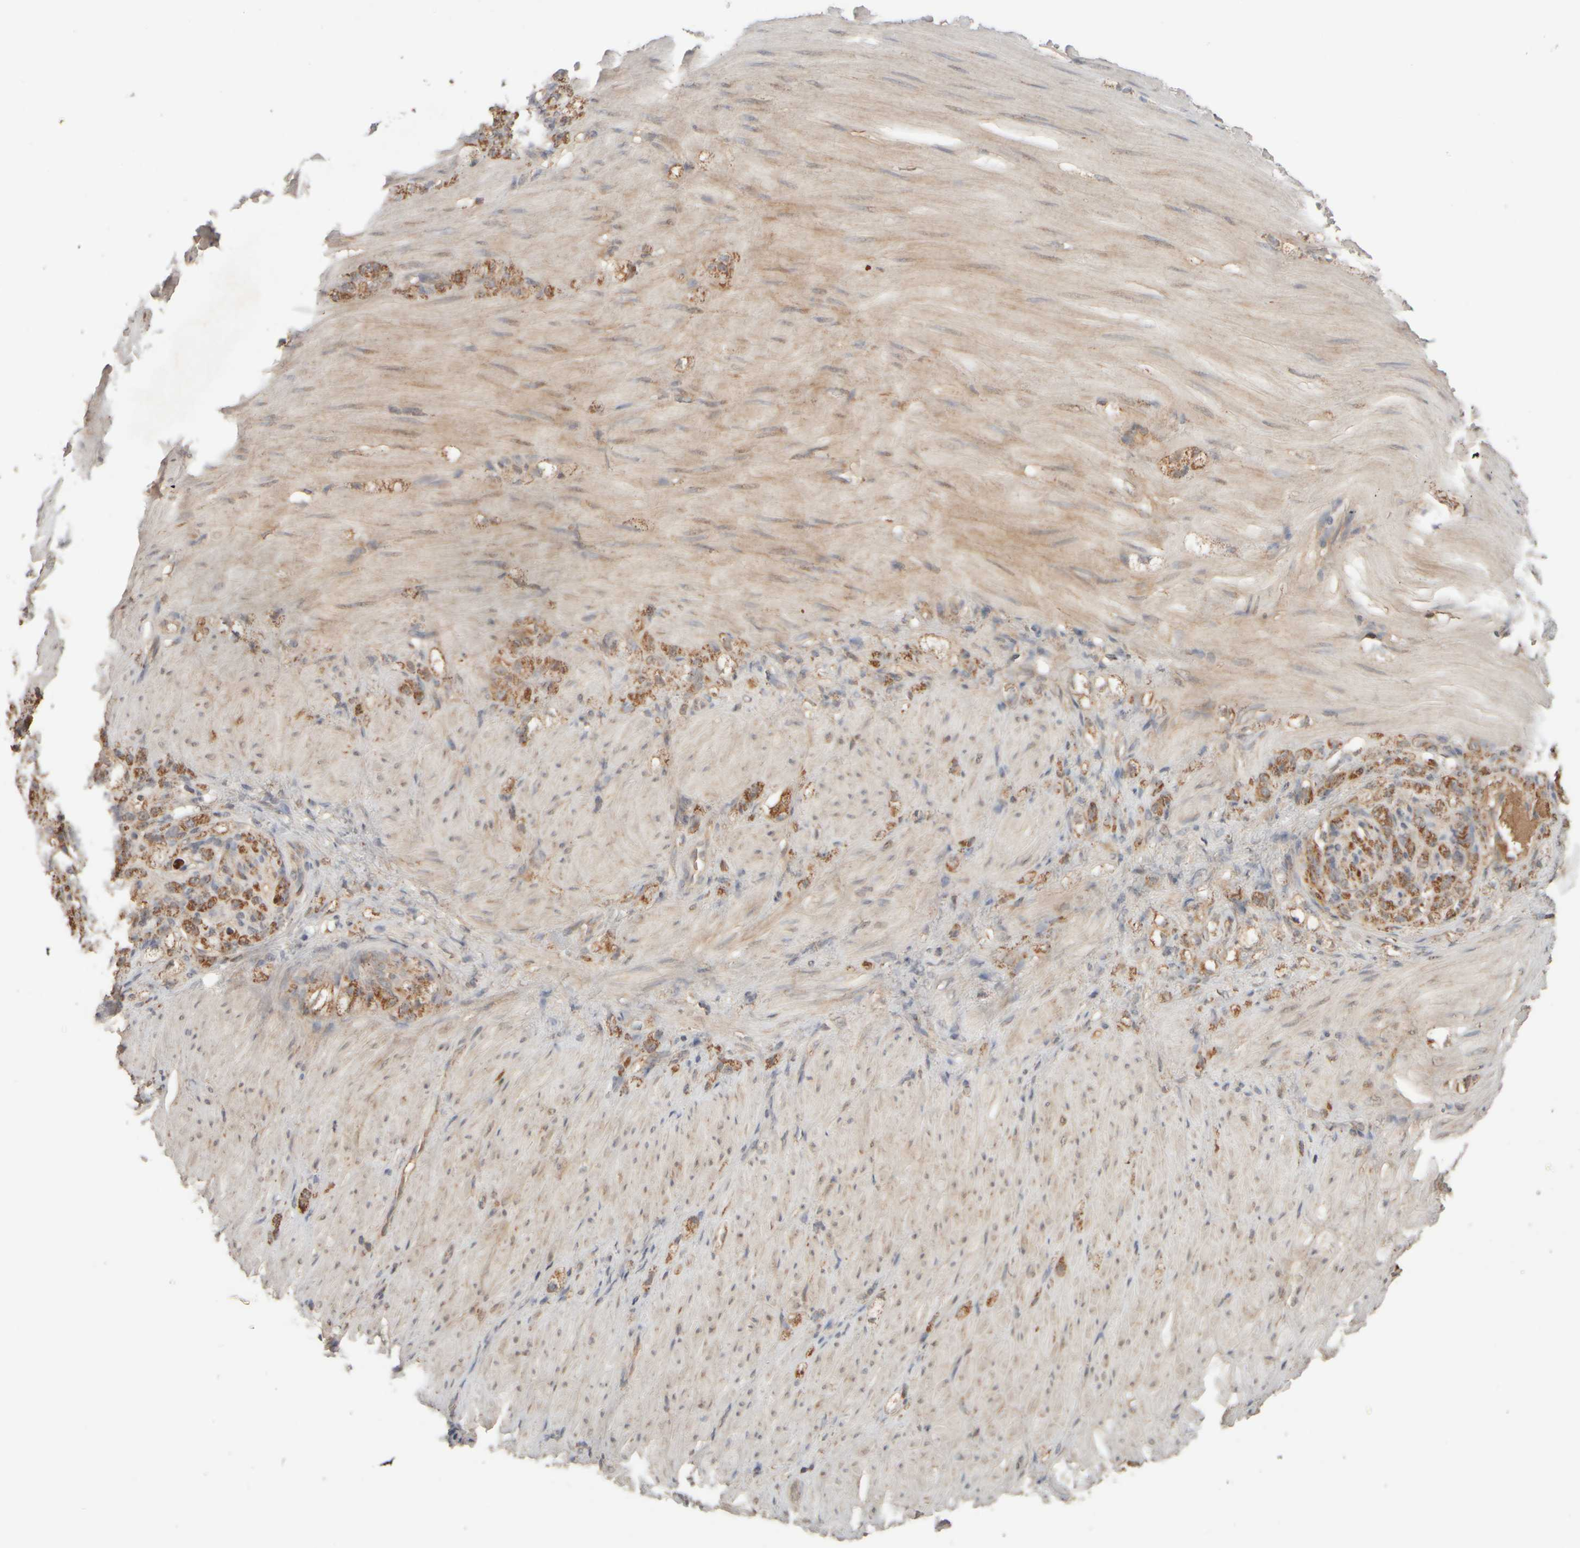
{"staining": {"intensity": "strong", "quantity": ">75%", "location": "cytoplasmic/membranous"}, "tissue": "stomach cancer", "cell_type": "Tumor cells", "image_type": "cancer", "snomed": [{"axis": "morphology", "description": "Normal tissue, NOS"}, {"axis": "morphology", "description": "Adenocarcinoma, NOS"}, {"axis": "topography", "description": "Stomach"}], "caption": "Brown immunohistochemical staining in adenocarcinoma (stomach) demonstrates strong cytoplasmic/membranous staining in approximately >75% of tumor cells. (brown staining indicates protein expression, while blue staining denotes nuclei).", "gene": "EIF2B3", "patient": {"sex": "male", "age": 82}}